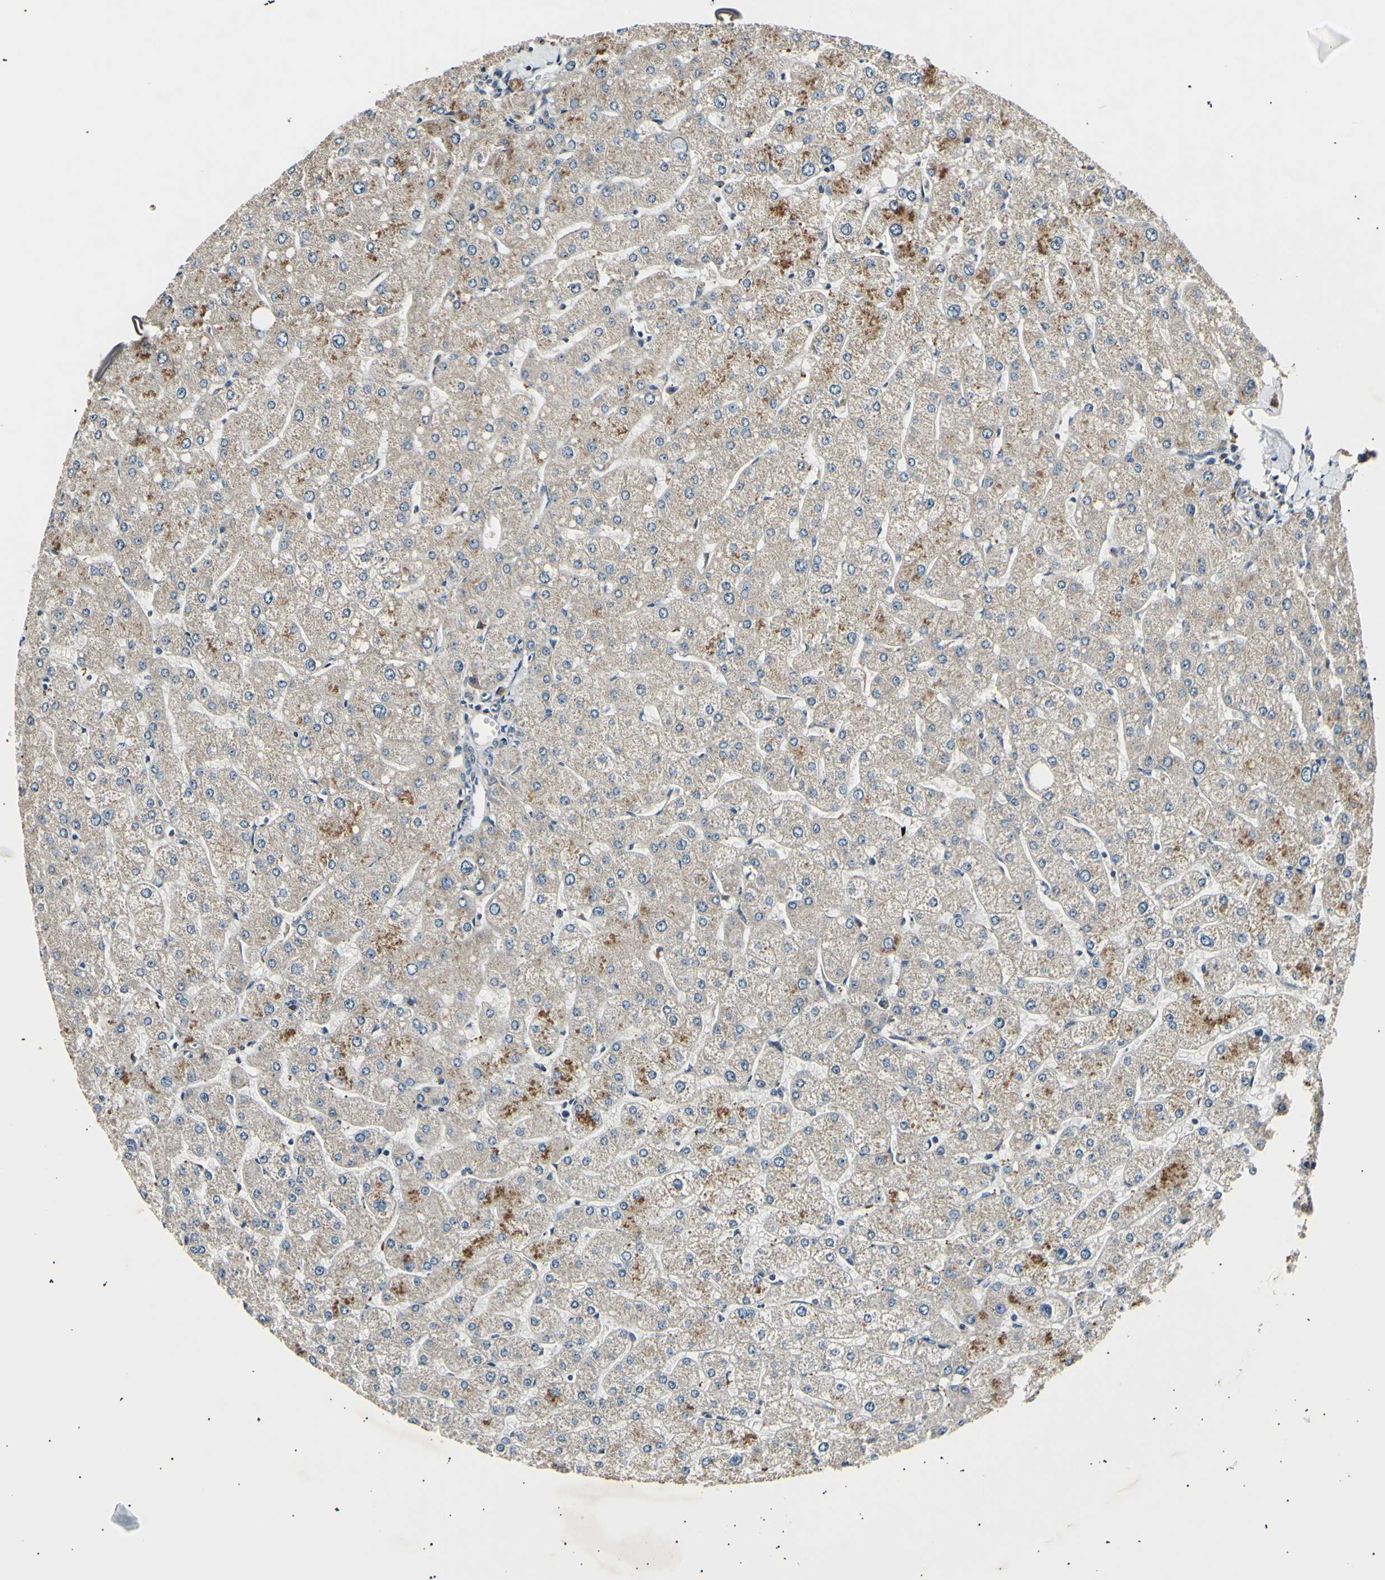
{"staining": {"intensity": "negative", "quantity": "none", "location": "none"}, "tissue": "liver", "cell_type": "Cholangiocytes", "image_type": "normal", "snomed": [{"axis": "morphology", "description": "Normal tissue, NOS"}, {"axis": "topography", "description": "Liver"}], "caption": "High magnification brightfield microscopy of normal liver stained with DAB (brown) and counterstained with hematoxylin (blue): cholangiocytes show no significant staining.", "gene": "ITGA6", "patient": {"sex": "male", "age": 55}}